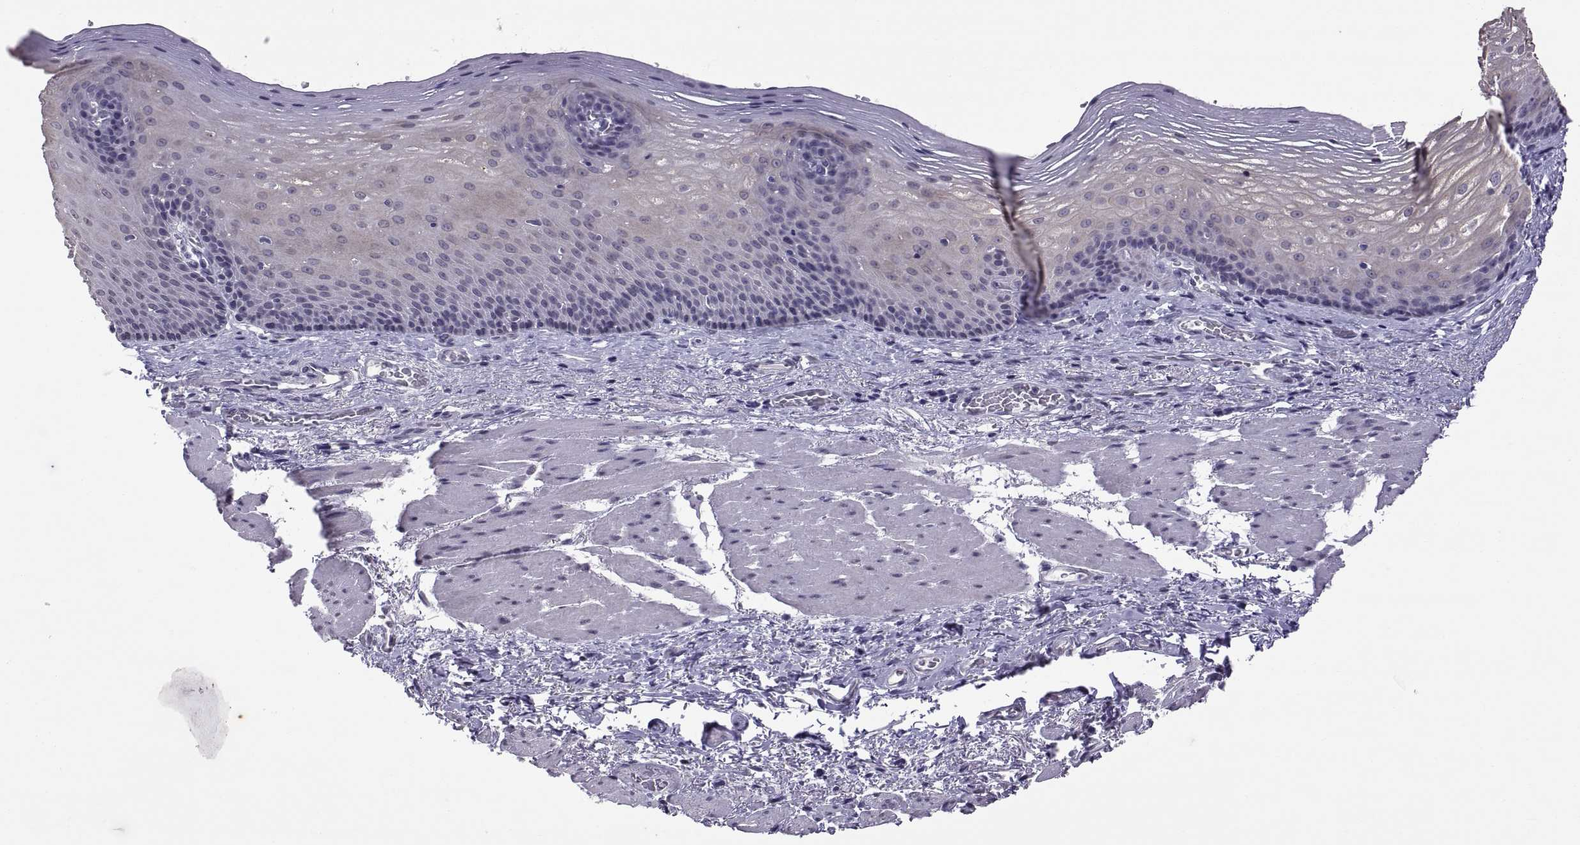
{"staining": {"intensity": "negative", "quantity": "none", "location": "none"}, "tissue": "esophagus", "cell_type": "Squamous epithelial cells", "image_type": "normal", "snomed": [{"axis": "morphology", "description": "Normal tissue, NOS"}, {"axis": "topography", "description": "Esophagus"}], "caption": "Squamous epithelial cells show no significant staining in unremarkable esophagus. (DAB immunohistochemistry visualized using brightfield microscopy, high magnification).", "gene": "KRT77", "patient": {"sex": "male", "age": 76}}